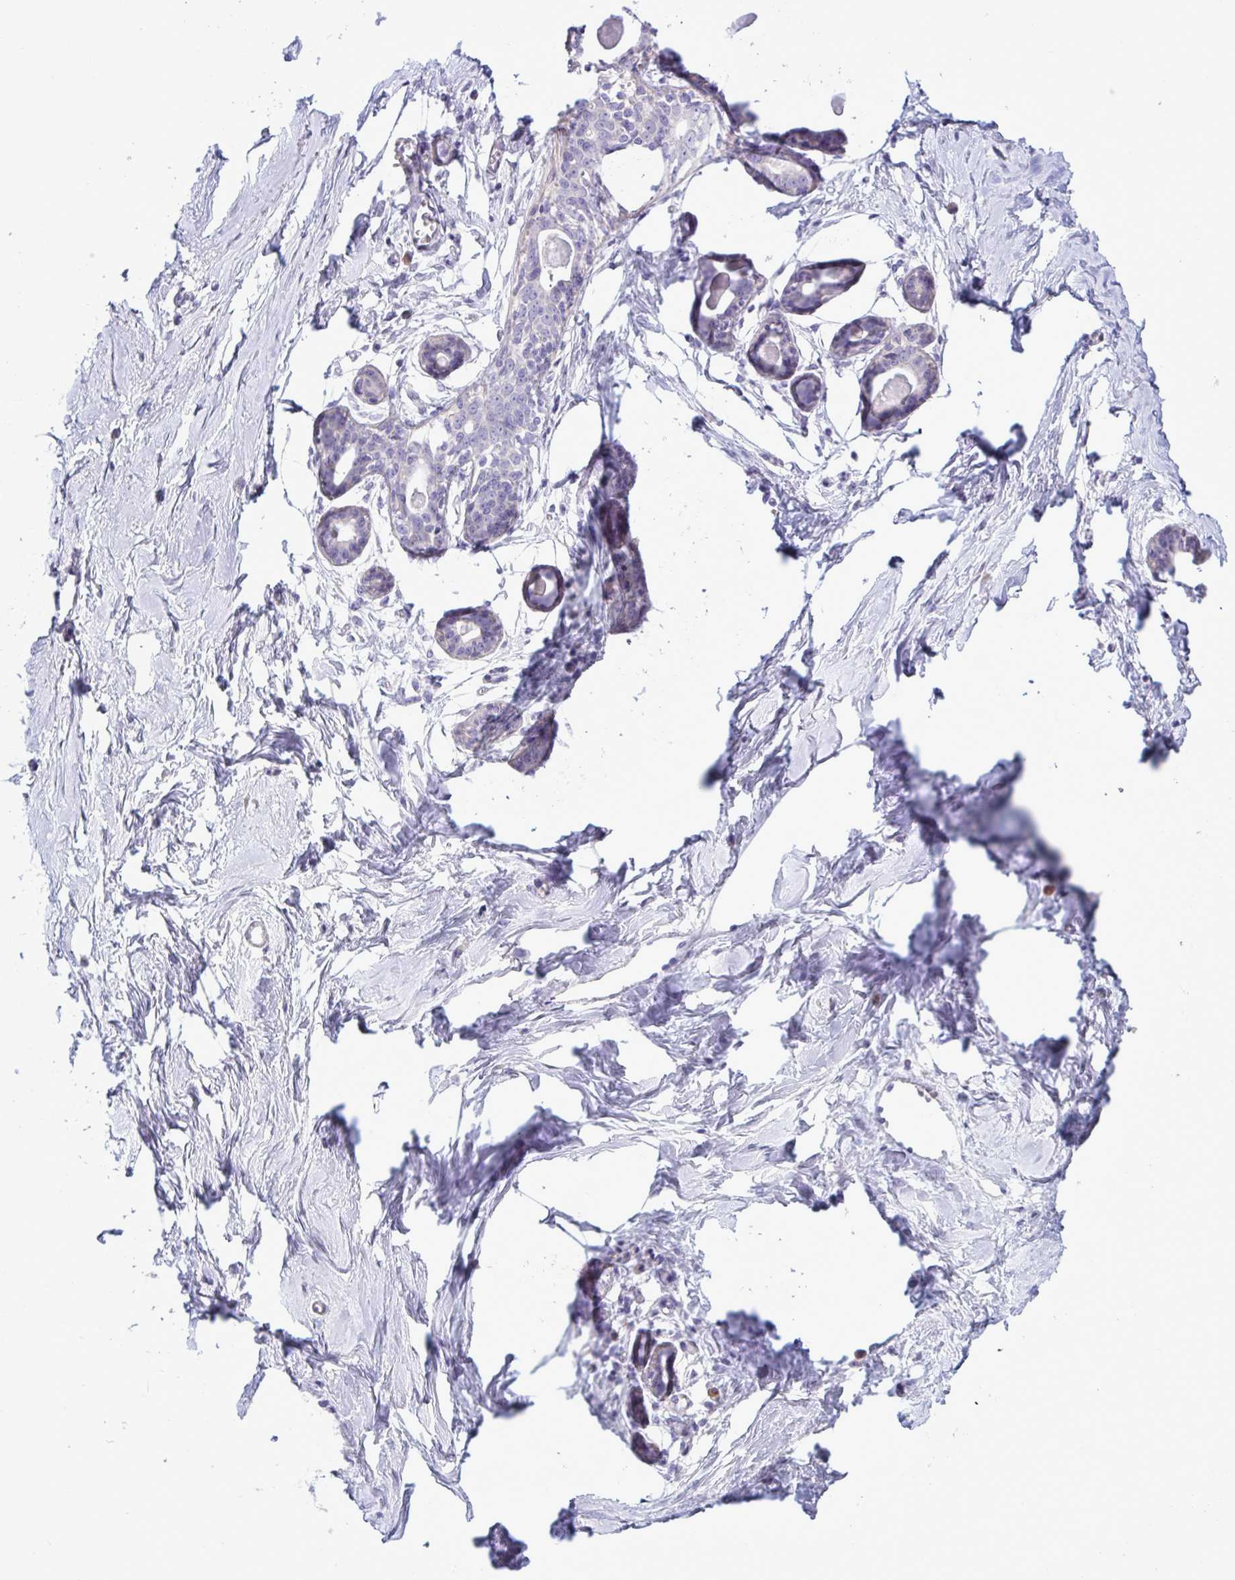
{"staining": {"intensity": "negative", "quantity": "none", "location": "none"}, "tissue": "breast", "cell_type": "Adipocytes", "image_type": "normal", "snomed": [{"axis": "morphology", "description": "Normal tissue, NOS"}, {"axis": "topography", "description": "Breast"}], "caption": "IHC photomicrograph of normal breast: breast stained with DAB (3,3'-diaminobenzidine) displays no significant protein positivity in adipocytes.", "gene": "FAM86B1", "patient": {"sex": "female", "age": 45}}